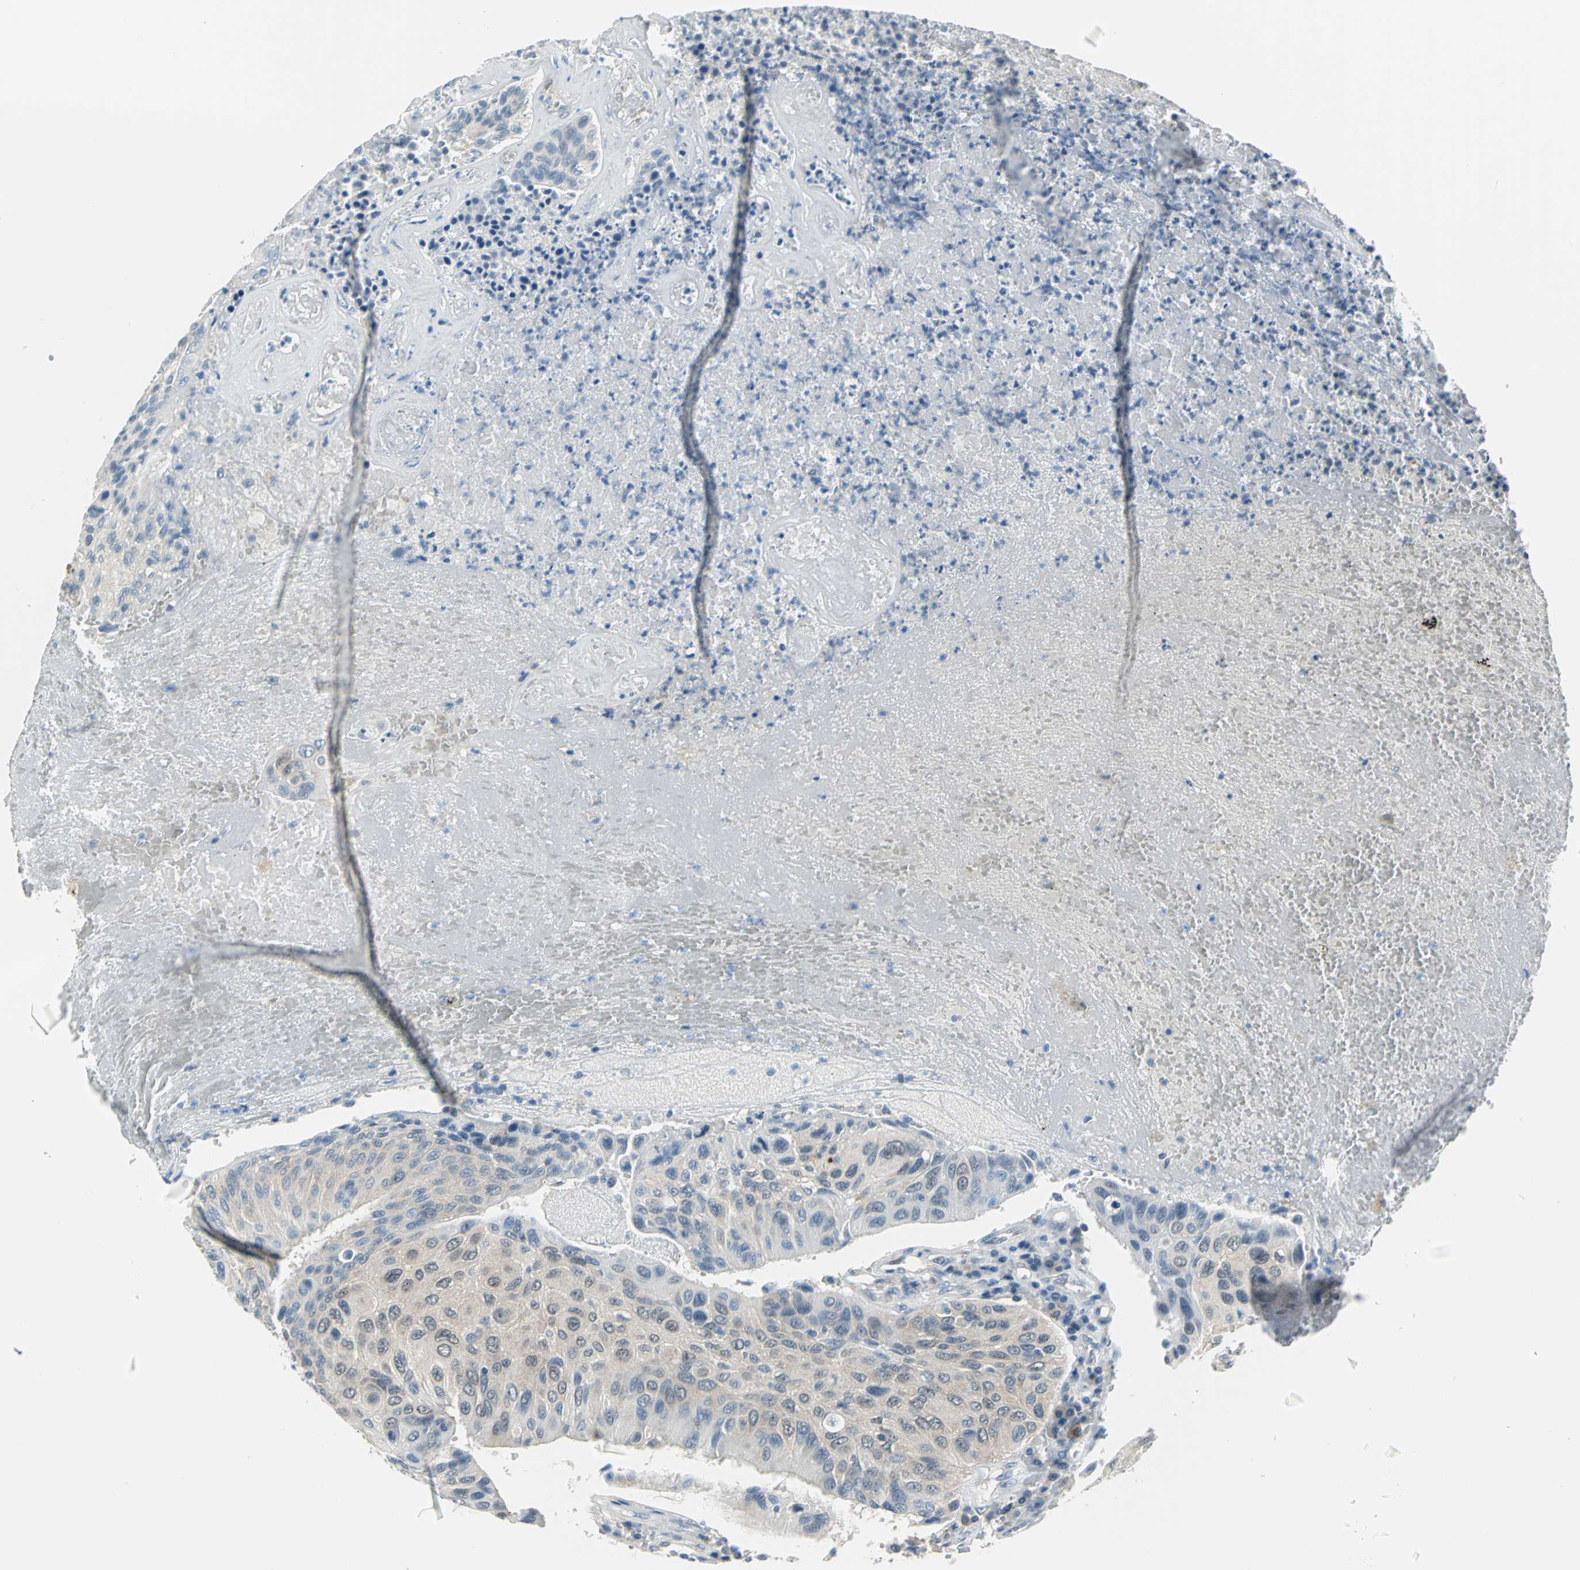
{"staining": {"intensity": "weak", "quantity": "25%-75%", "location": "cytoplasmic/membranous"}, "tissue": "urothelial cancer", "cell_type": "Tumor cells", "image_type": "cancer", "snomed": [{"axis": "morphology", "description": "Urothelial carcinoma, High grade"}, {"axis": "topography", "description": "Urinary bladder"}], "caption": "Immunohistochemical staining of human high-grade urothelial carcinoma shows low levels of weak cytoplasmic/membranous protein positivity in approximately 25%-75% of tumor cells.", "gene": "ZNF415", "patient": {"sex": "male", "age": 66}}